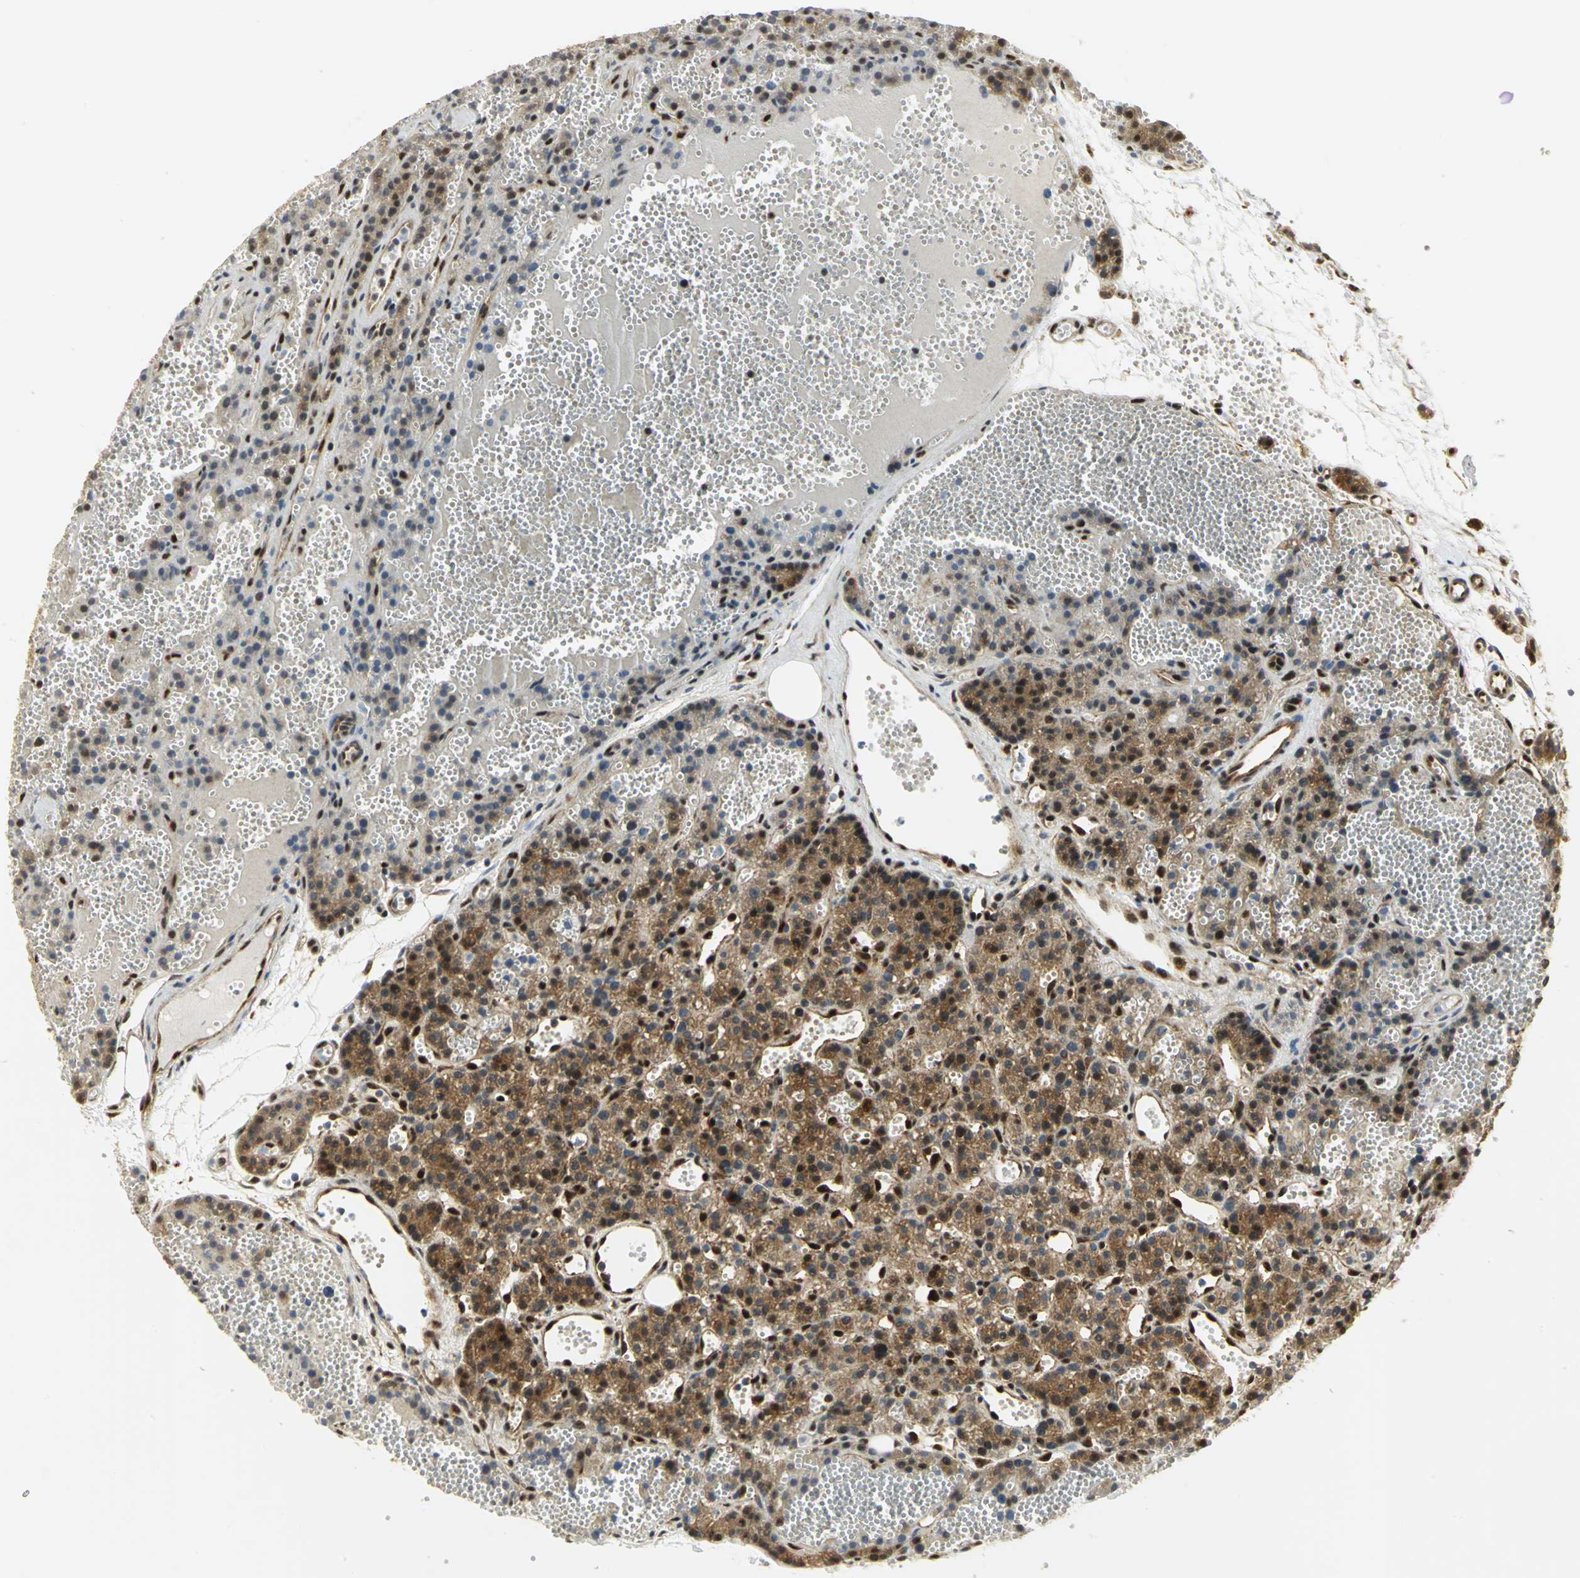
{"staining": {"intensity": "strong", "quantity": ">75%", "location": "cytoplasmic/membranous,nuclear"}, "tissue": "parathyroid gland", "cell_type": "Glandular cells", "image_type": "normal", "snomed": [{"axis": "morphology", "description": "Normal tissue, NOS"}, {"axis": "topography", "description": "Parathyroid gland"}], "caption": "A brown stain labels strong cytoplasmic/membranous,nuclear positivity of a protein in glandular cells of benign parathyroid gland. (brown staining indicates protein expression, while blue staining denotes nuclei).", "gene": "EEA1", "patient": {"sex": "male", "age": 25}}